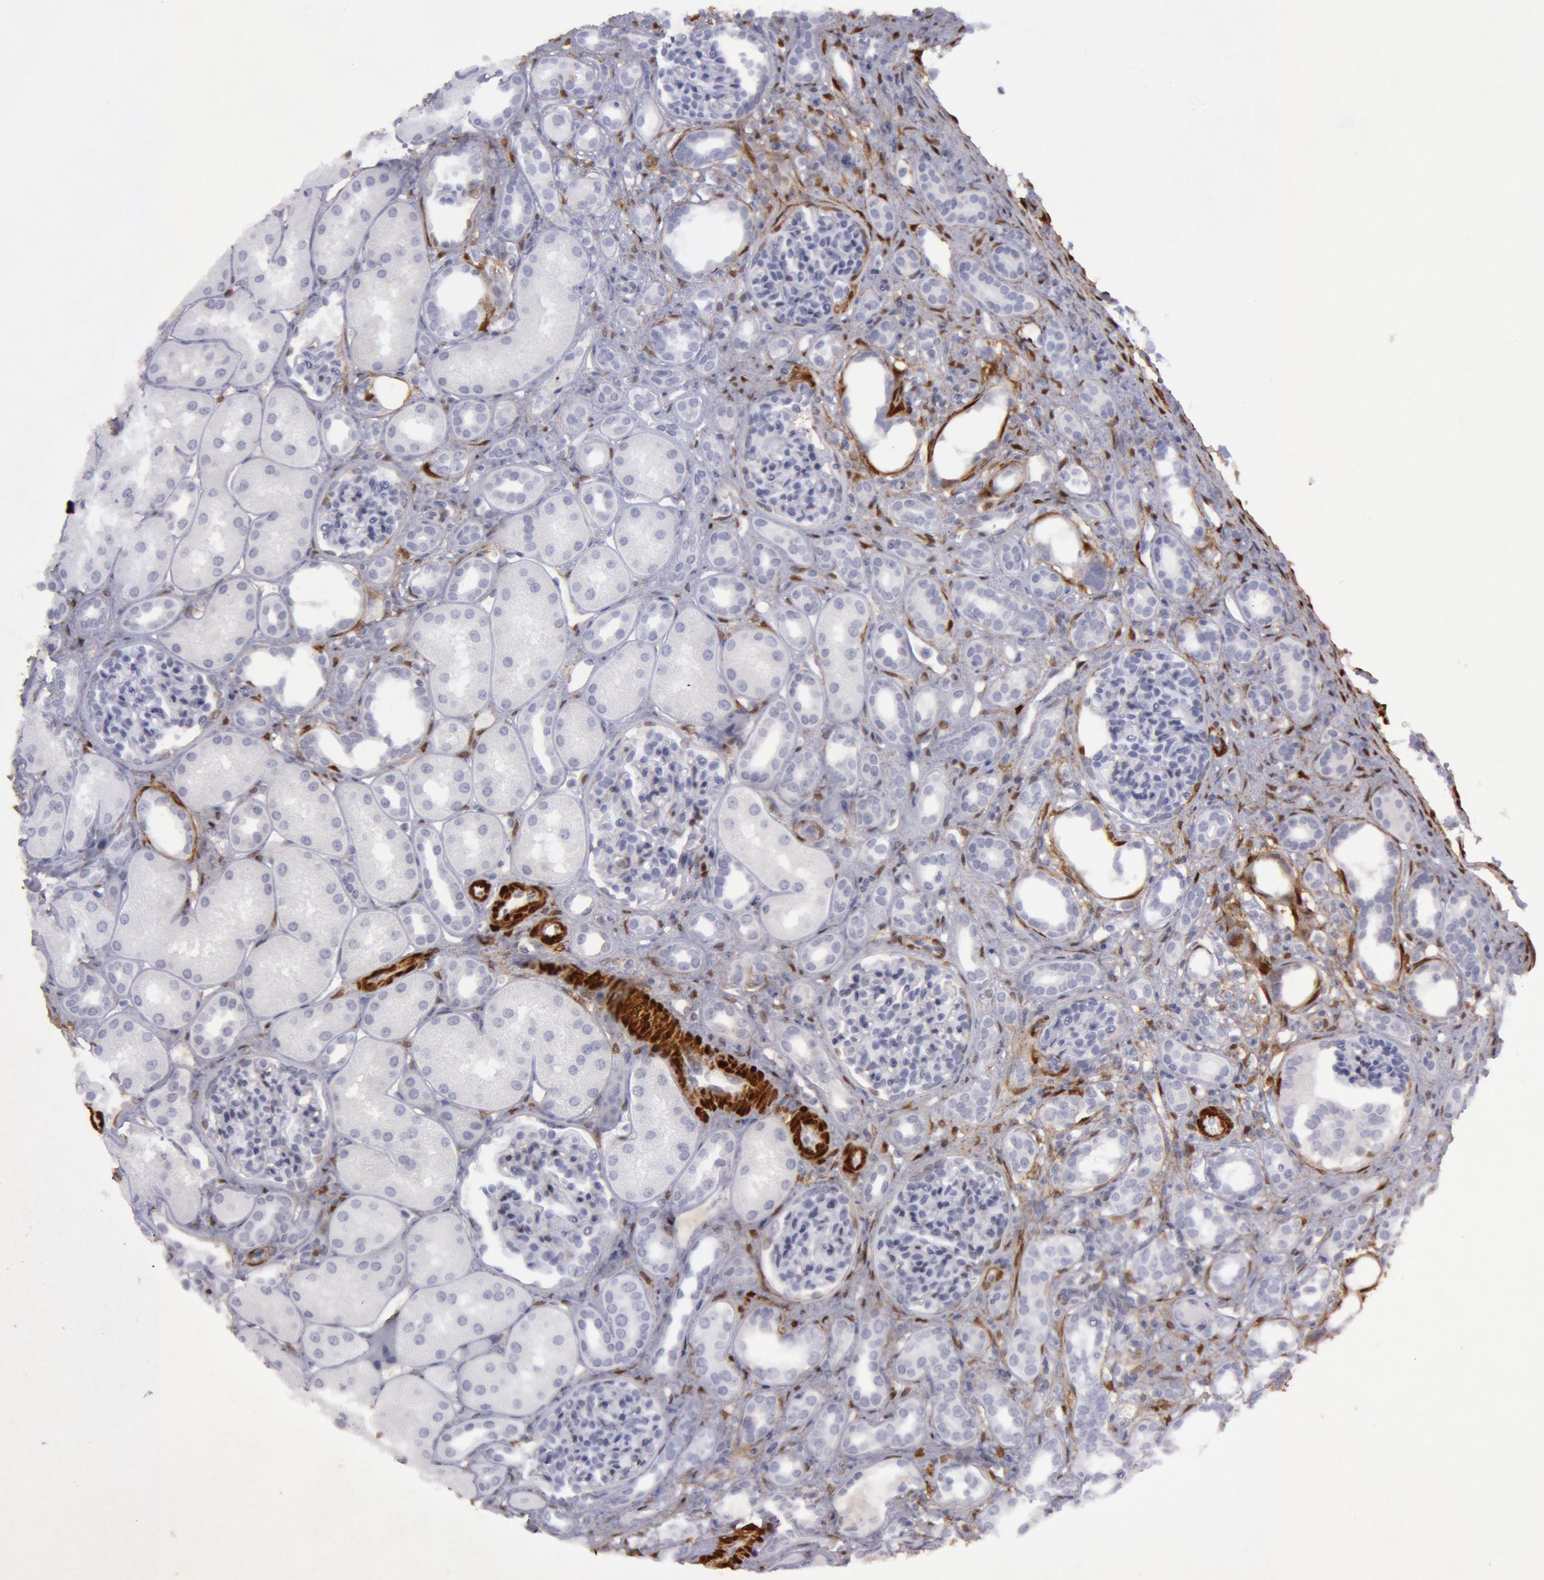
{"staining": {"intensity": "negative", "quantity": "none", "location": "none"}, "tissue": "kidney", "cell_type": "Cells in glomeruli", "image_type": "normal", "snomed": [{"axis": "morphology", "description": "Normal tissue, NOS"}, {"axis": "topography", "description": "Kidney"}], "caption": "An image of kidney stained for a protein exhibits no brown staining in cells in glomeruli. (DAB IHC visualized using brightfield microscopy, high magnification).", "gene": "TAGLN", "patient": {"sex": "male", "age": 7}}